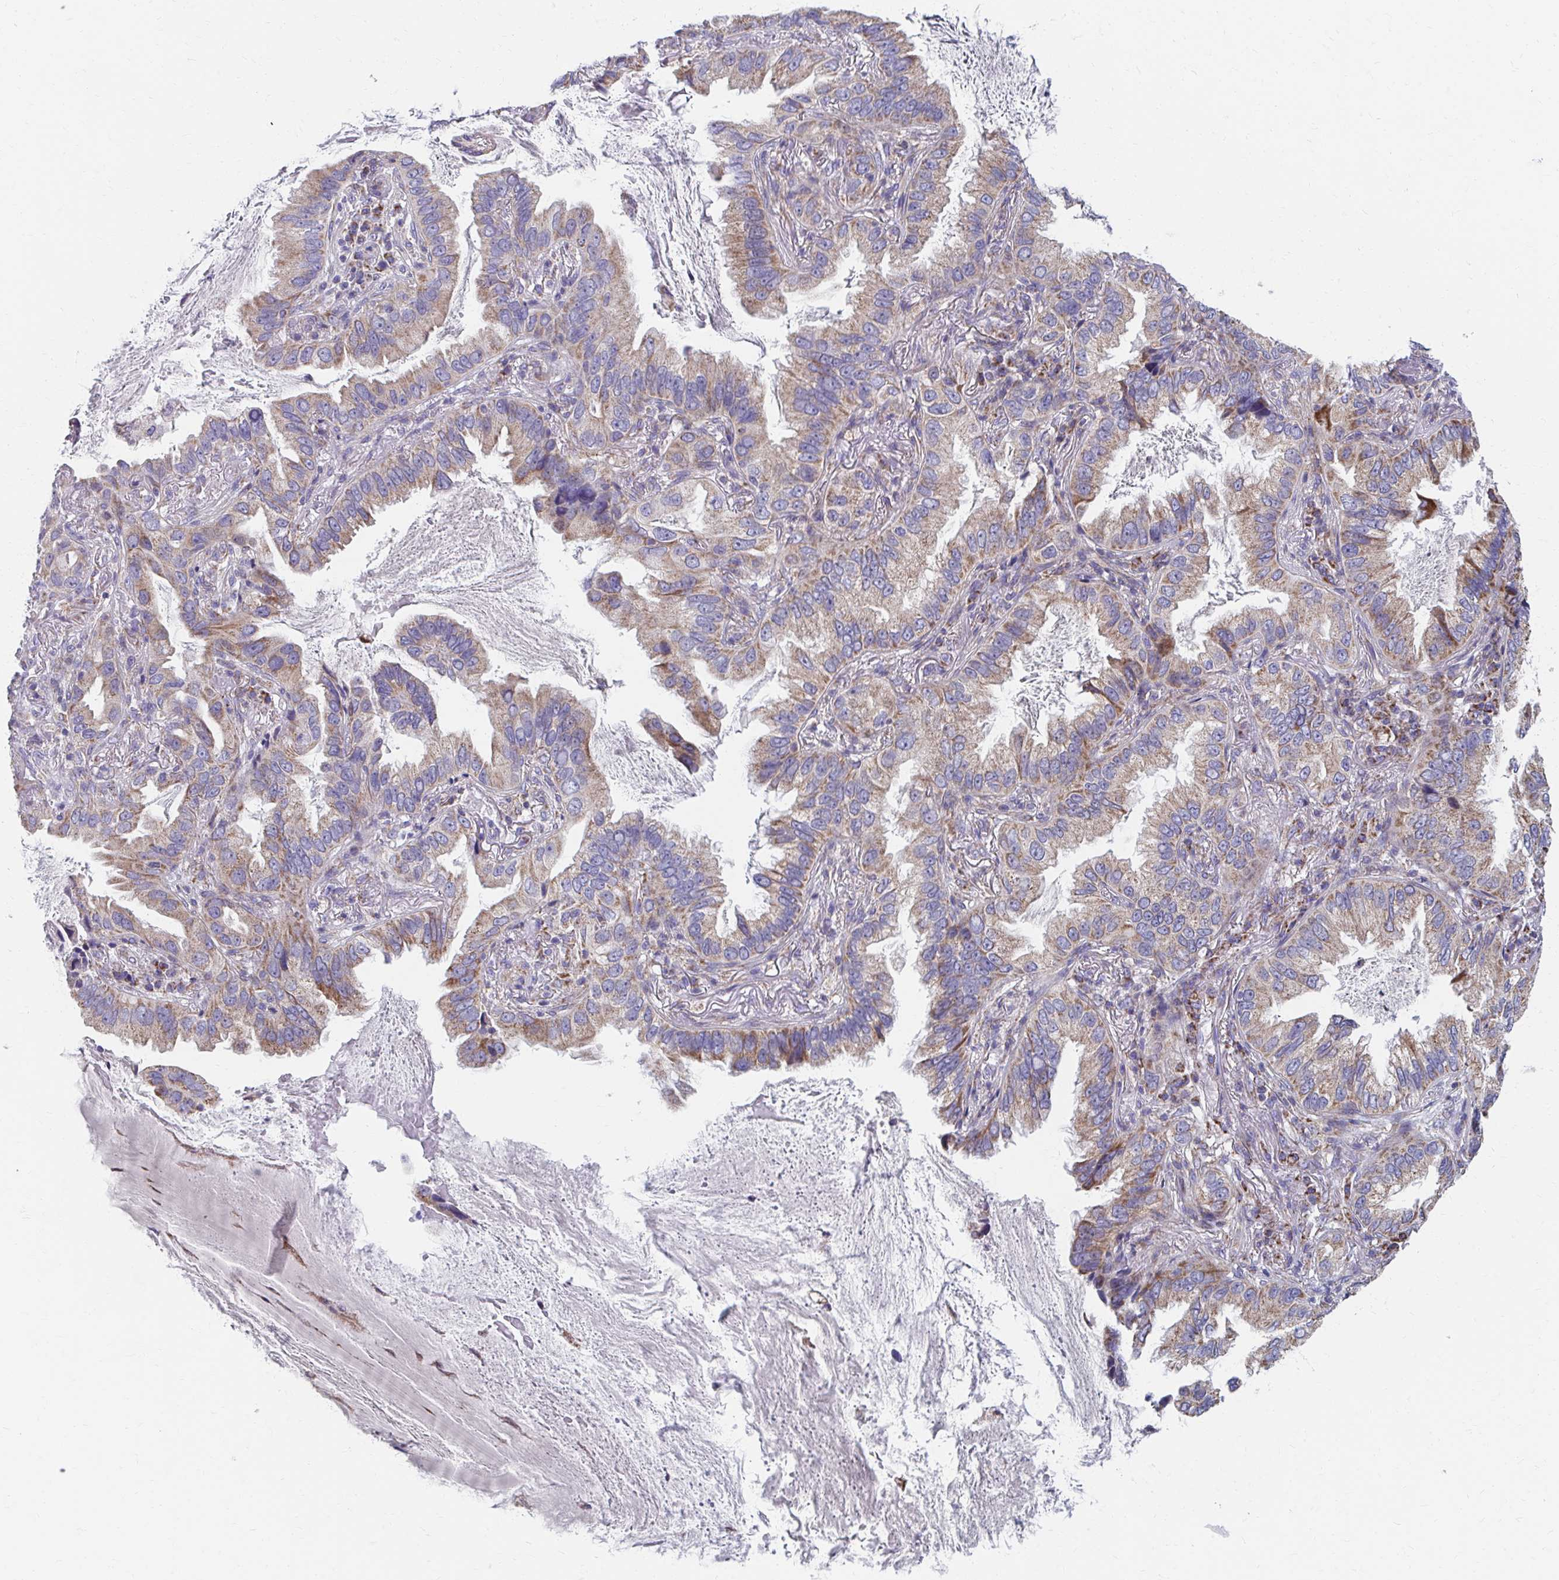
{"staining": {"intensity": "weak", "quantity": ">75%", "location": "cytoplasmic/membranous"}, "tissue": "lung cancer", "cell_type": "Tumor cells", "image_type": "cancer", "snomed": [{"axis": "morphology", "description": "Adenocarcinoma, NOS"}, {"axis": "topography", "description": "Lung"}], "caption": "This is a photomicrograph of immunohistochemistry staining of adenocarcinoma (lung), which shows weak staining in the cytoplasmic/membranous of tumor cells.", "gene": "RCC1L", "patient": {"sex": "female", "age": 69}}